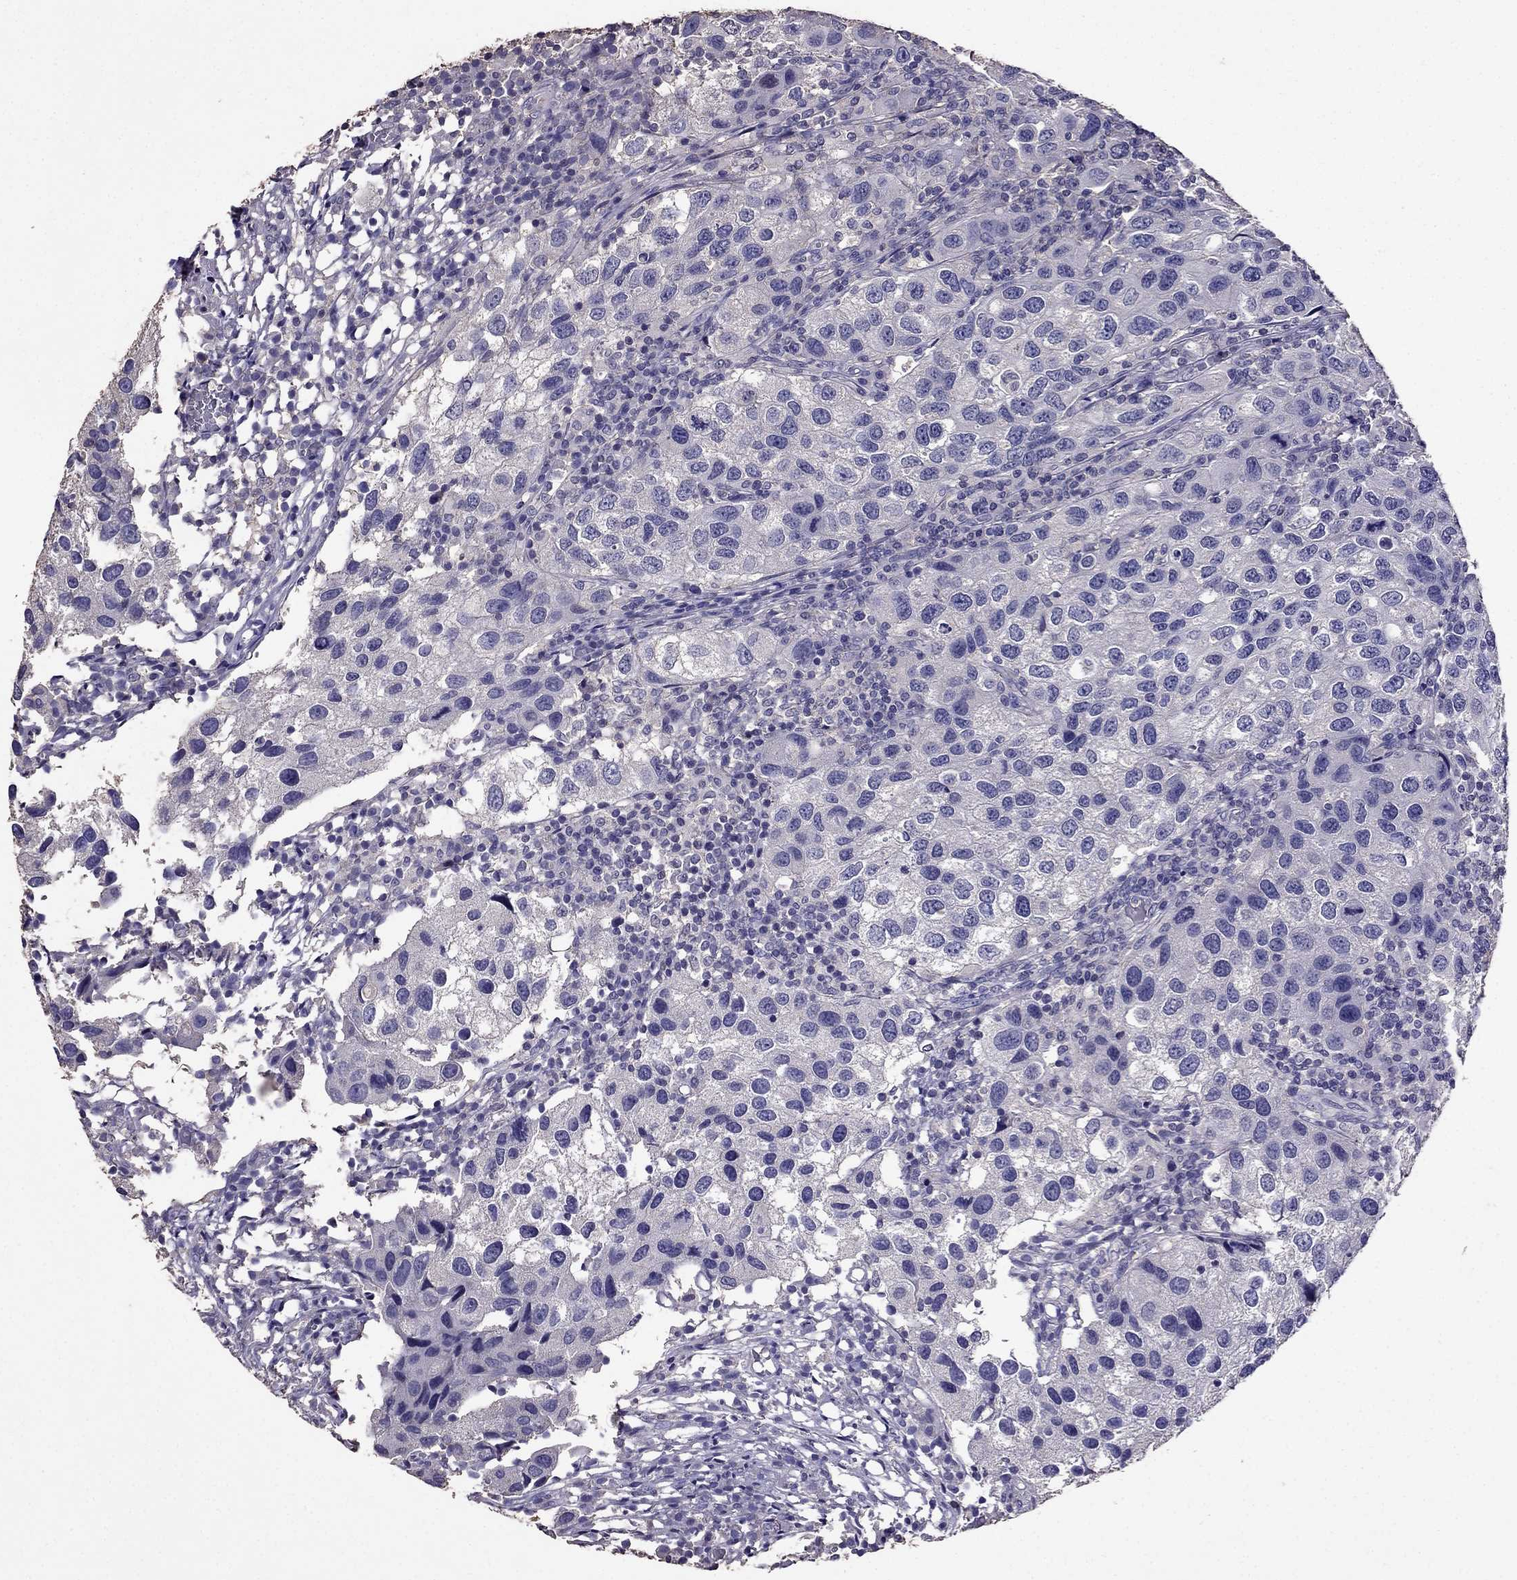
{"staining": {"intensity": "negative", "quantity": "none", "location": "none"}, "tissue": "urothelial cancer", "cell_type": "Tumor cells", "image_type": "cancer", "snomed": [{"axis": "morphology", "description": "Urothelial carcinoma, High grade"}, {"axis": "topography", "description": "Urinary bladder"}], "caption": "Histopathology image shows no significant protein positivity in tumor cells of urothelial cancer.", "gene": "NKX3-1", "patient": {"sex": "male", "age": 79}}